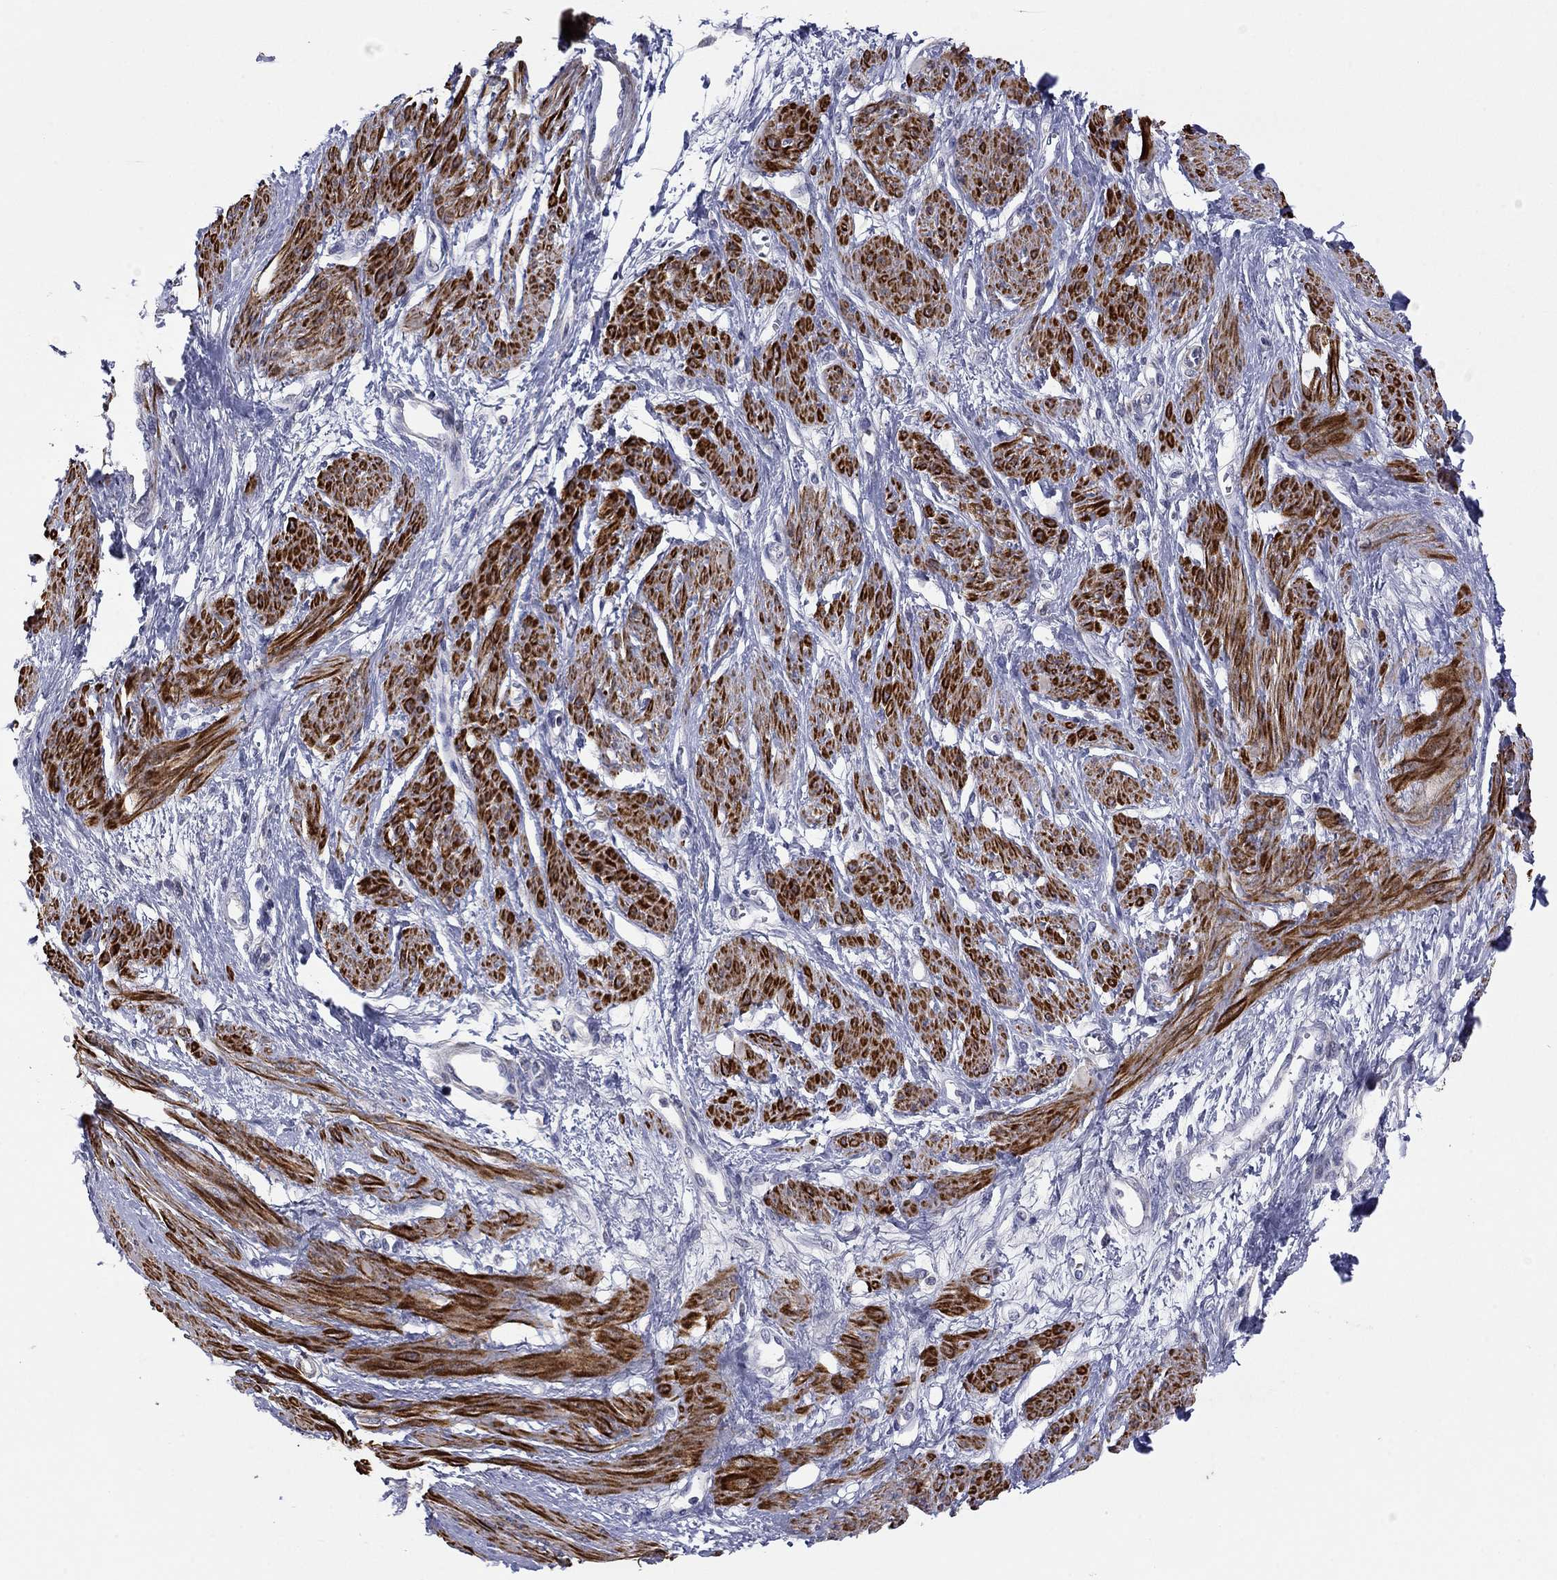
{"staining": {"intensity": "strong", "quantity": "25%-75%", "location": "cytoplasmic/membranous"}, "tissue": "smooth muscle", "cell_type": "Smooth muscle cells", "image_type": "normal", "snomed": [{"axis": "morphology", "description": "Normal tissue, NOS"}, {"axis": "topography", "description": "Smooth muscle"}, {"axis": "topography", "description": "Uterus"}], "caption": "DAB (3,3'-diaminobenzidine) immunohistochemical staining of normal smooth muscle reveals strong cytoplasmic/membranous protein positivity in about 25%-75% of smooth muscle cells. The staining was performed using DAB to visualize the protein expression in brown, while the nuclei were stained in blue with hematoxylin (Magnification: 20x).", "gene": "IP6K3", "patient": {"sex": "female", "age": 39}}